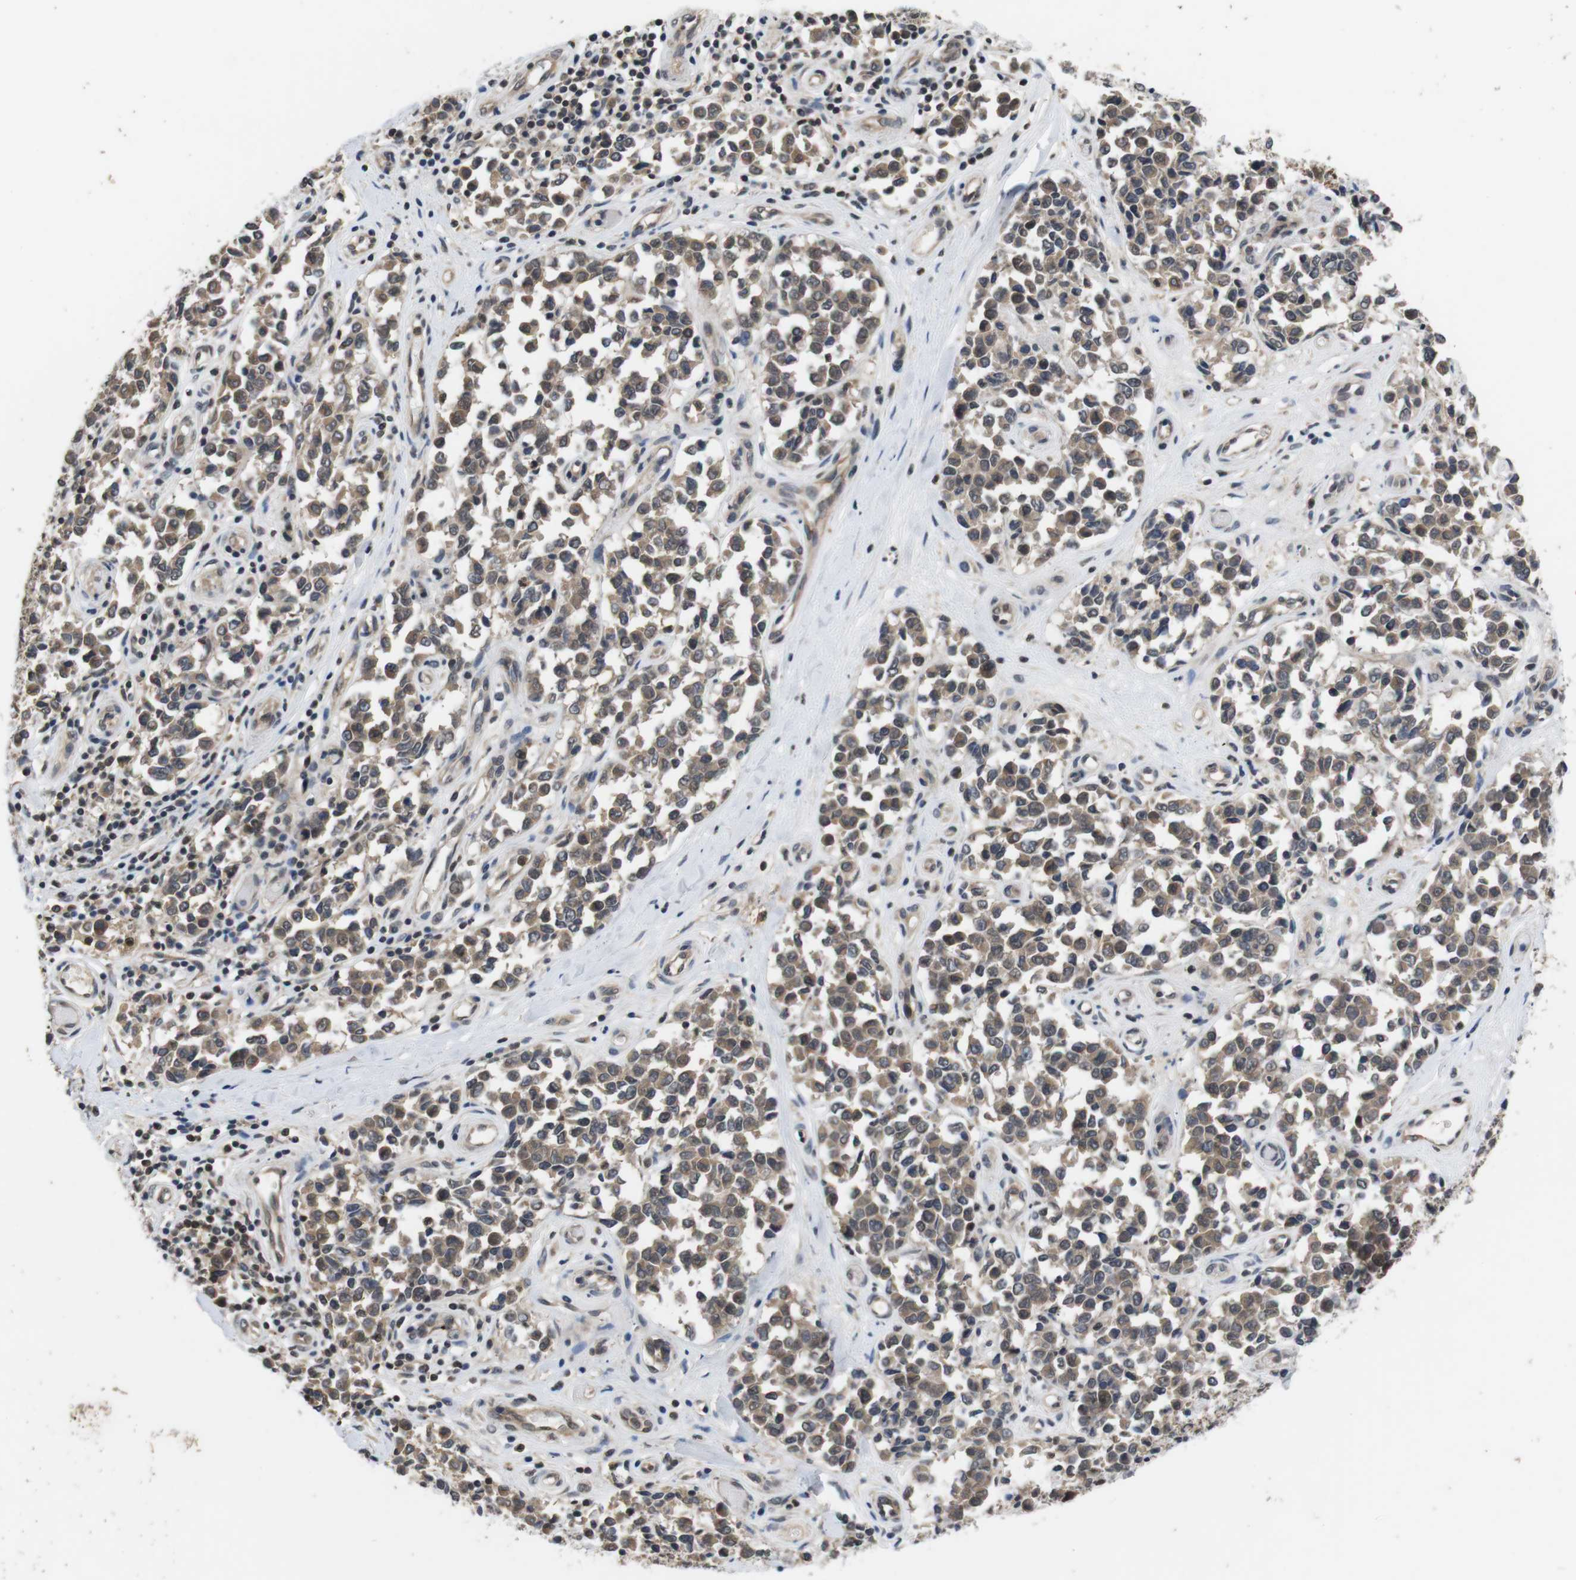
{"staining": {"intensity": "weak", "quantity": ">75%", "location": "cytoplasmic/membranous"}, "tissue": "melanoma", "cell_type": "Tumor cells", "image_type": "cancer", "snomed": [{"axis": "morphology", "description": "Malignant melanoma, NOS"}, {"axis": "topography", "description": "Skin"}], "caption": "Melanoma tissue shows weak cytoplasmic/membranous positivity in about >75% of tumor cells, visualized by immunohistochemistry. (Brightfield microscopy of DAB IHC at high magnification).", "gene": "FADD", "patient": {"sex": "female", "age": 64}}